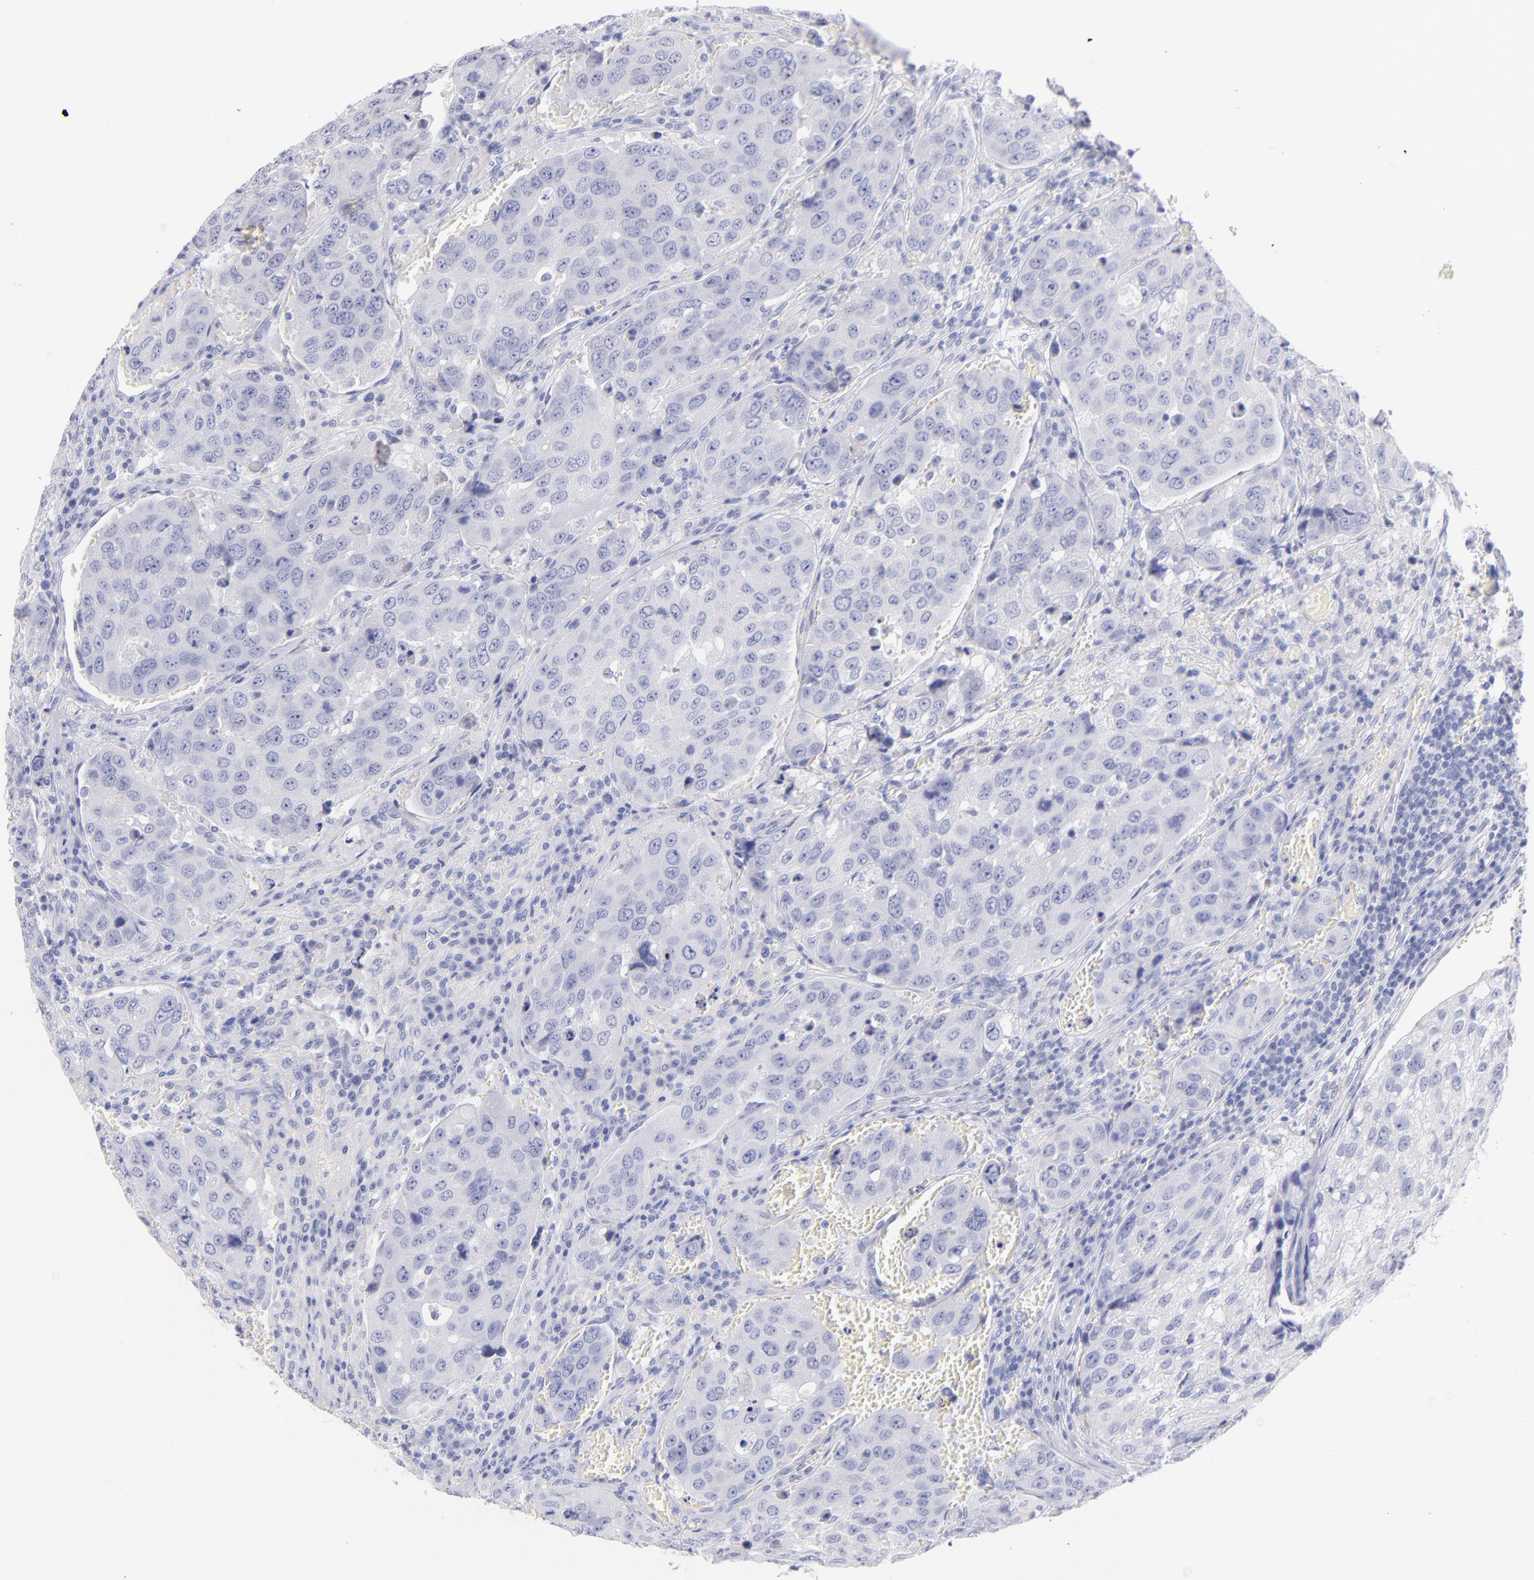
{"staining": {"intensity": "negative", "quantity": "none", "location": "none"}, "tissue": "urothelial cancer", "cell_type": "Tumor cells", "image_type": "cancer", "snomed": [{"axis": "morphology", "description": "Urothelial carcinoma, High grade"}, {"axis": "topography", "description": "Lymph node"}, {"axis": "topography", "description": "Urinary bladder"}], "caption": "This is an IHC micrograph of urothelial cancer. There is no expression in tumor cells.", "gene": "SCGN", "patient": {"sex": "male", "age": 51}}